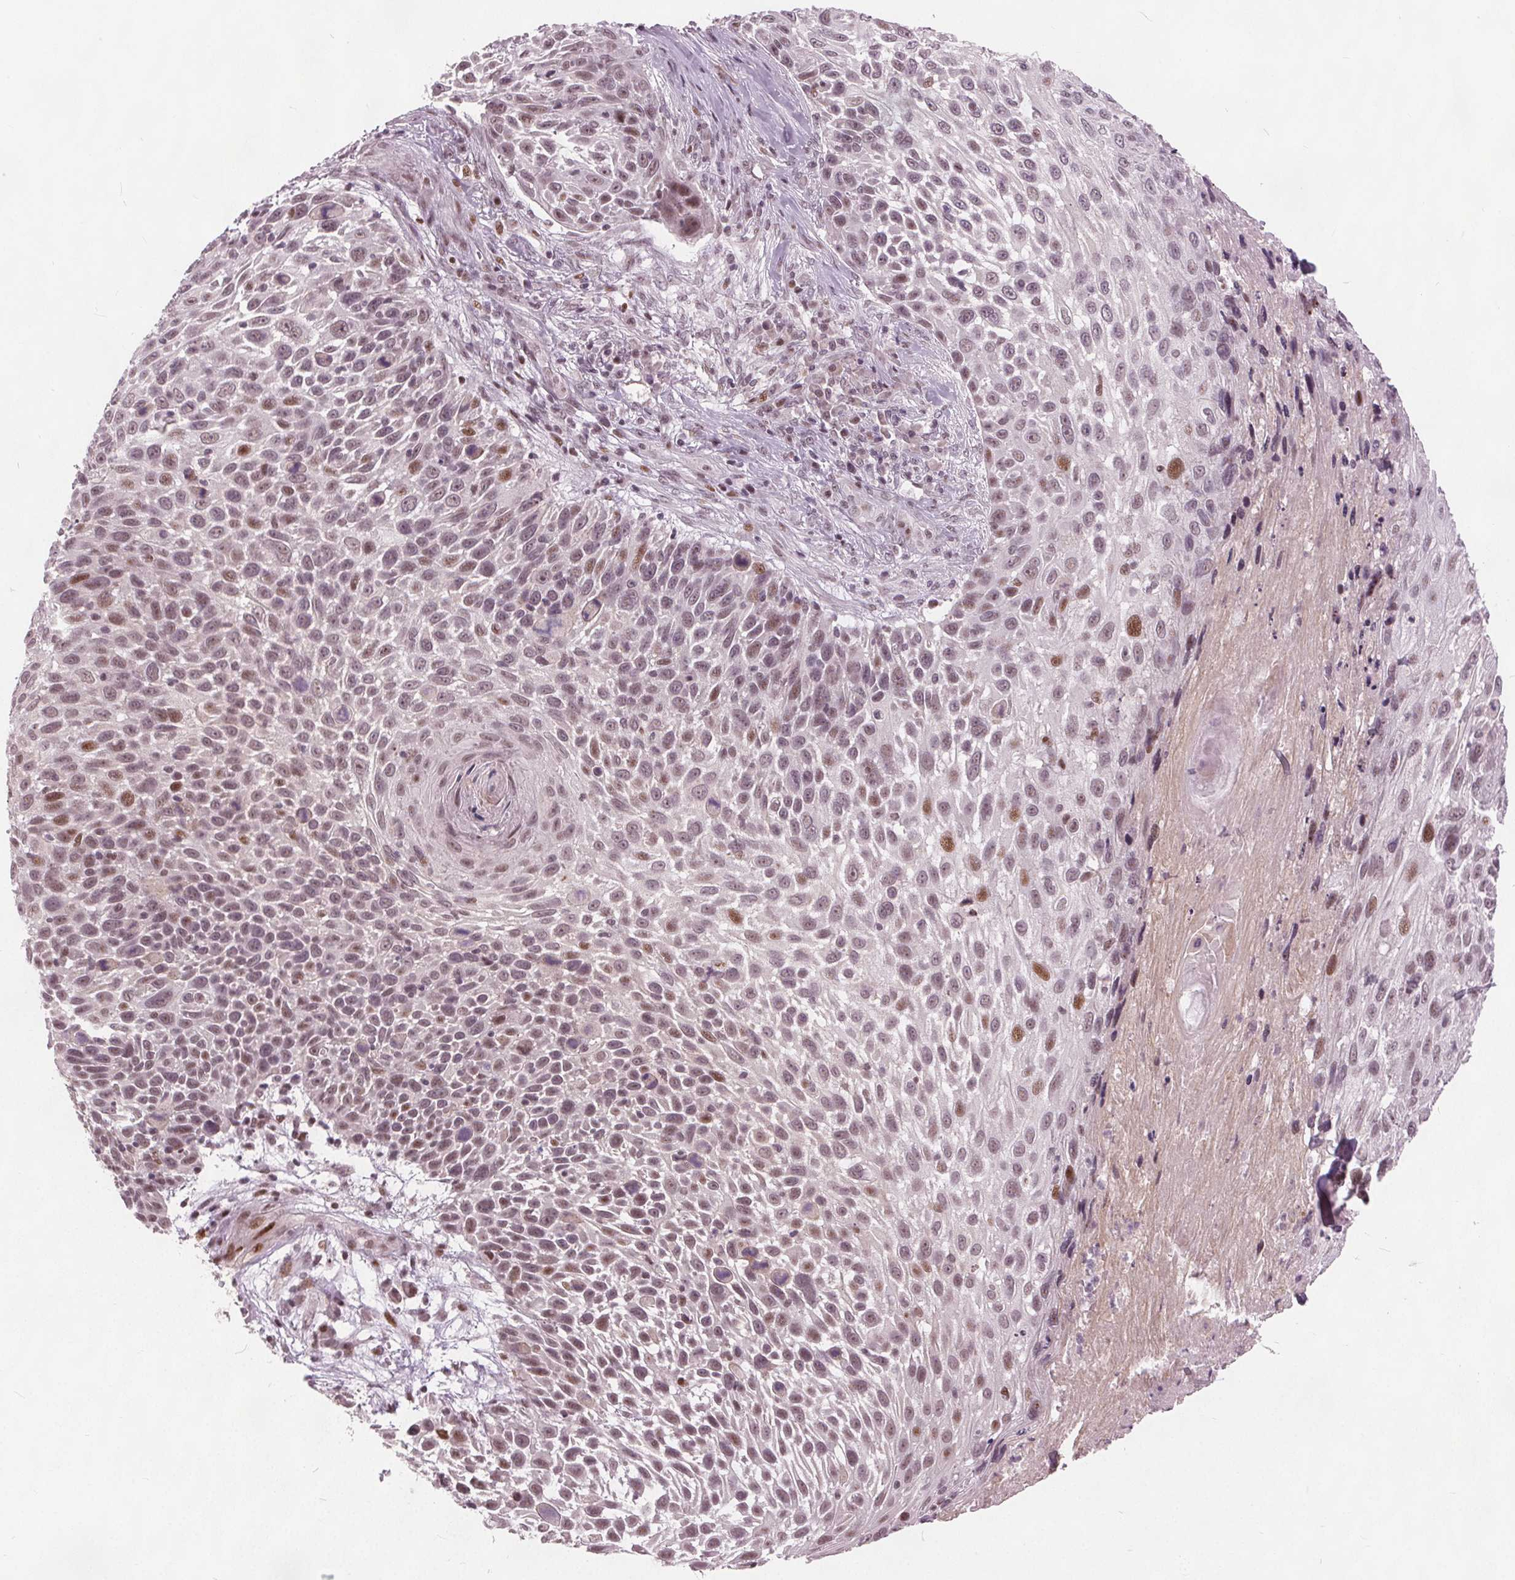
{"staining": {"intensity": "moderate", "quantity": ">75%", "location": "nuclear"}, "tissue": "skin cancer", "cell_type": "Tumor cells", "image_type": "cancer", "snomed": [{"axis": "morphology", "description": "Squamous cell carcinoma, NOS"}, {"axis": "topography", "description": "Skin"}], "caption": "High-magnification brightfield microscopy of skin squamous cell carcinoma stained with DAB (brown) and counterstained with hematoxylin (blue). tumor cells exhibit moderate nuclear expression is appreciated in approximately>75% of cells. (Stains: DAB (3,3'-diaminobenzidine) in brown, nuclei in blue, Microscopy: brightfield microscopy at high magnification).", "gene": "TTC34", "patient": {"sex": "male", "age": 92}}